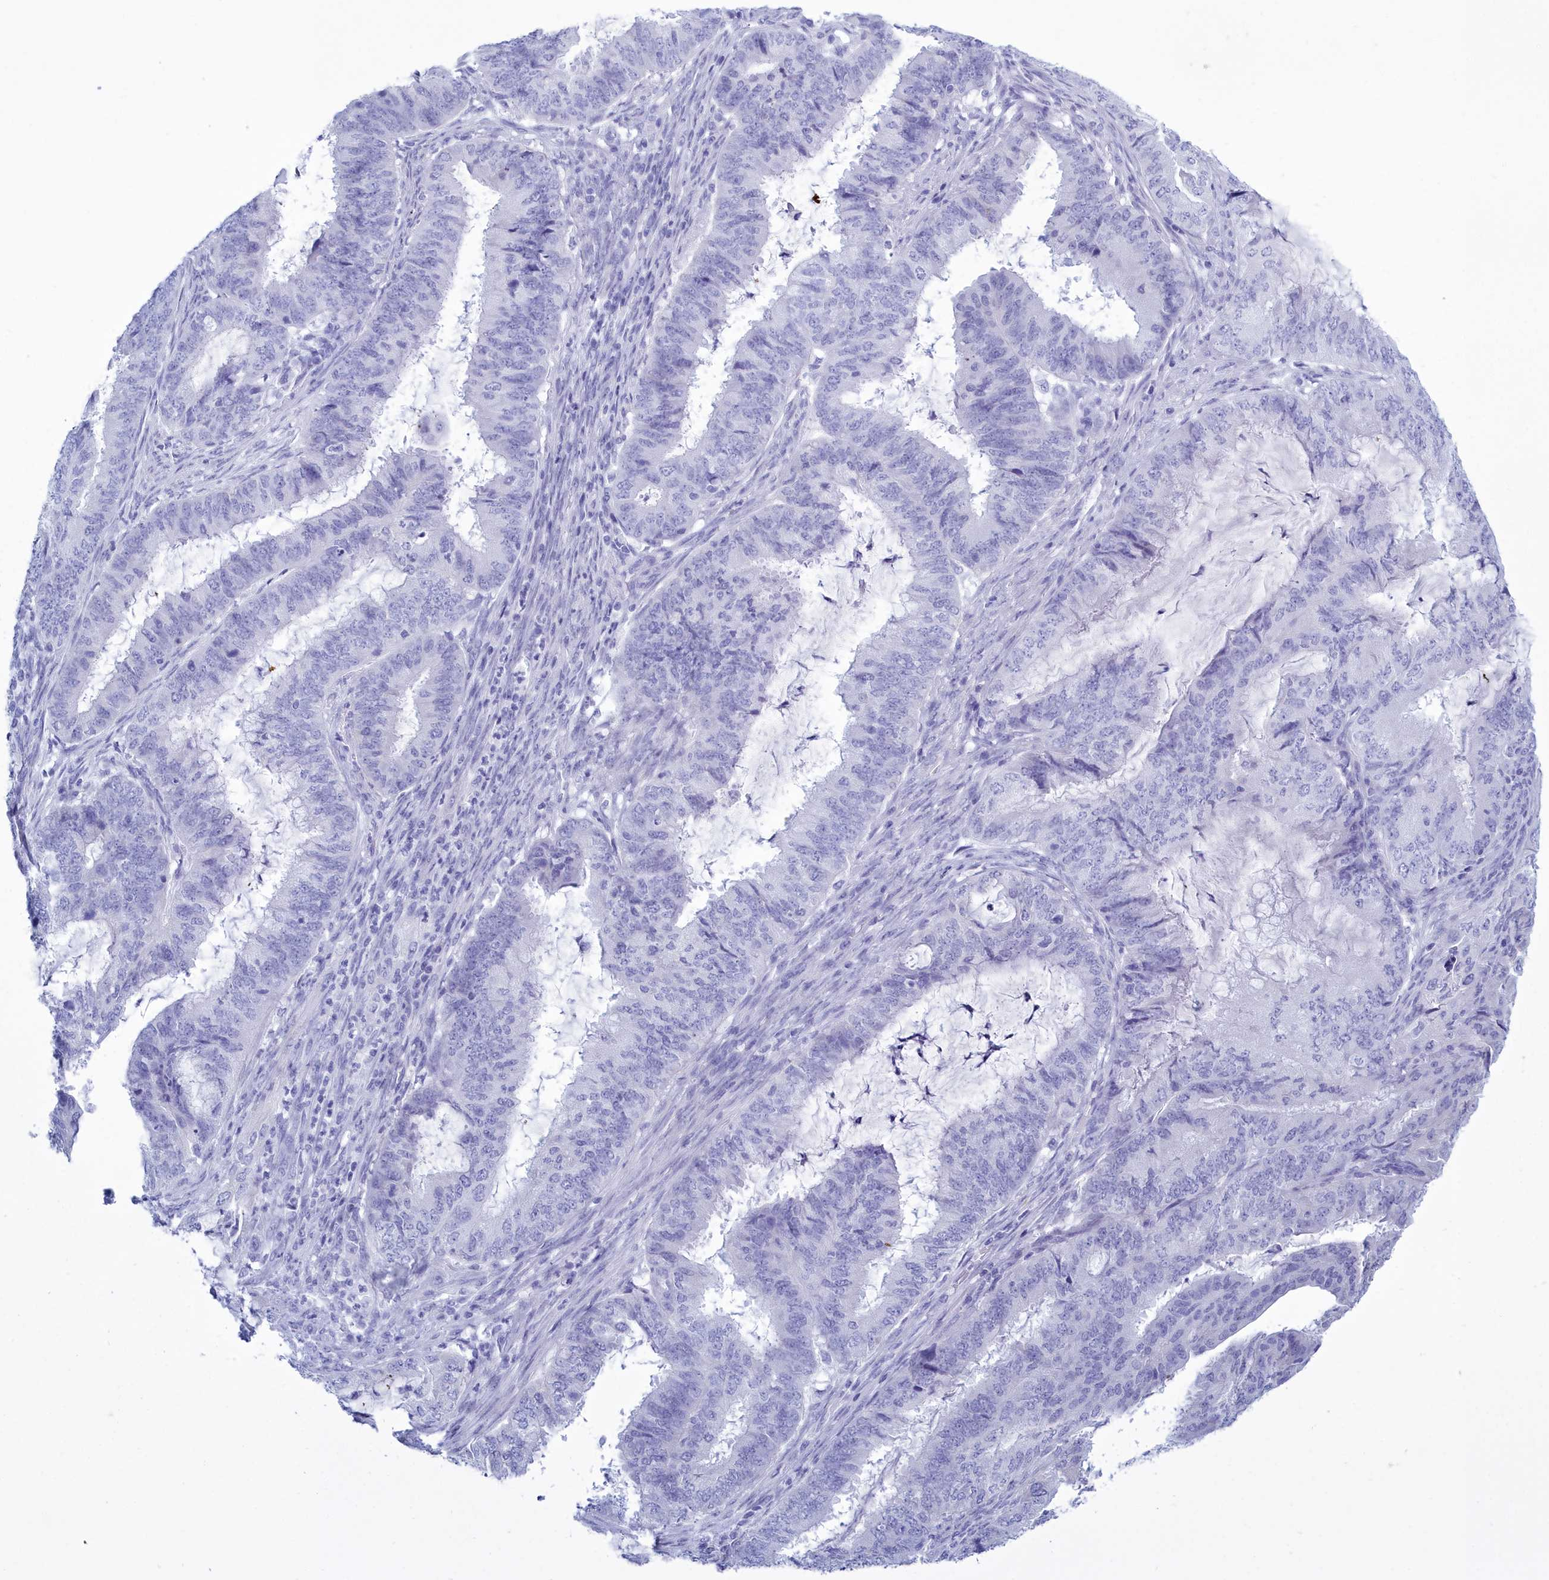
{"staining": {"intensity": "negative", "quantity": "none", "location": "none"}, "tissue": "endometrial cancer", "cell_type": "Tumor cells", "image_type": "cancer", "snomed": [{"axis": "morphology", "description": "Adenocarcinoma, NOS"}, {"axis": "topography", "description": "Endometrium"}], "caption": "The histopathology image demonstrates no significant staining in tumor cells of endometrial cancer (adenocarcinoma).", "gene": "TMEM97", "patient": {"sex": "female", "age": 51}}